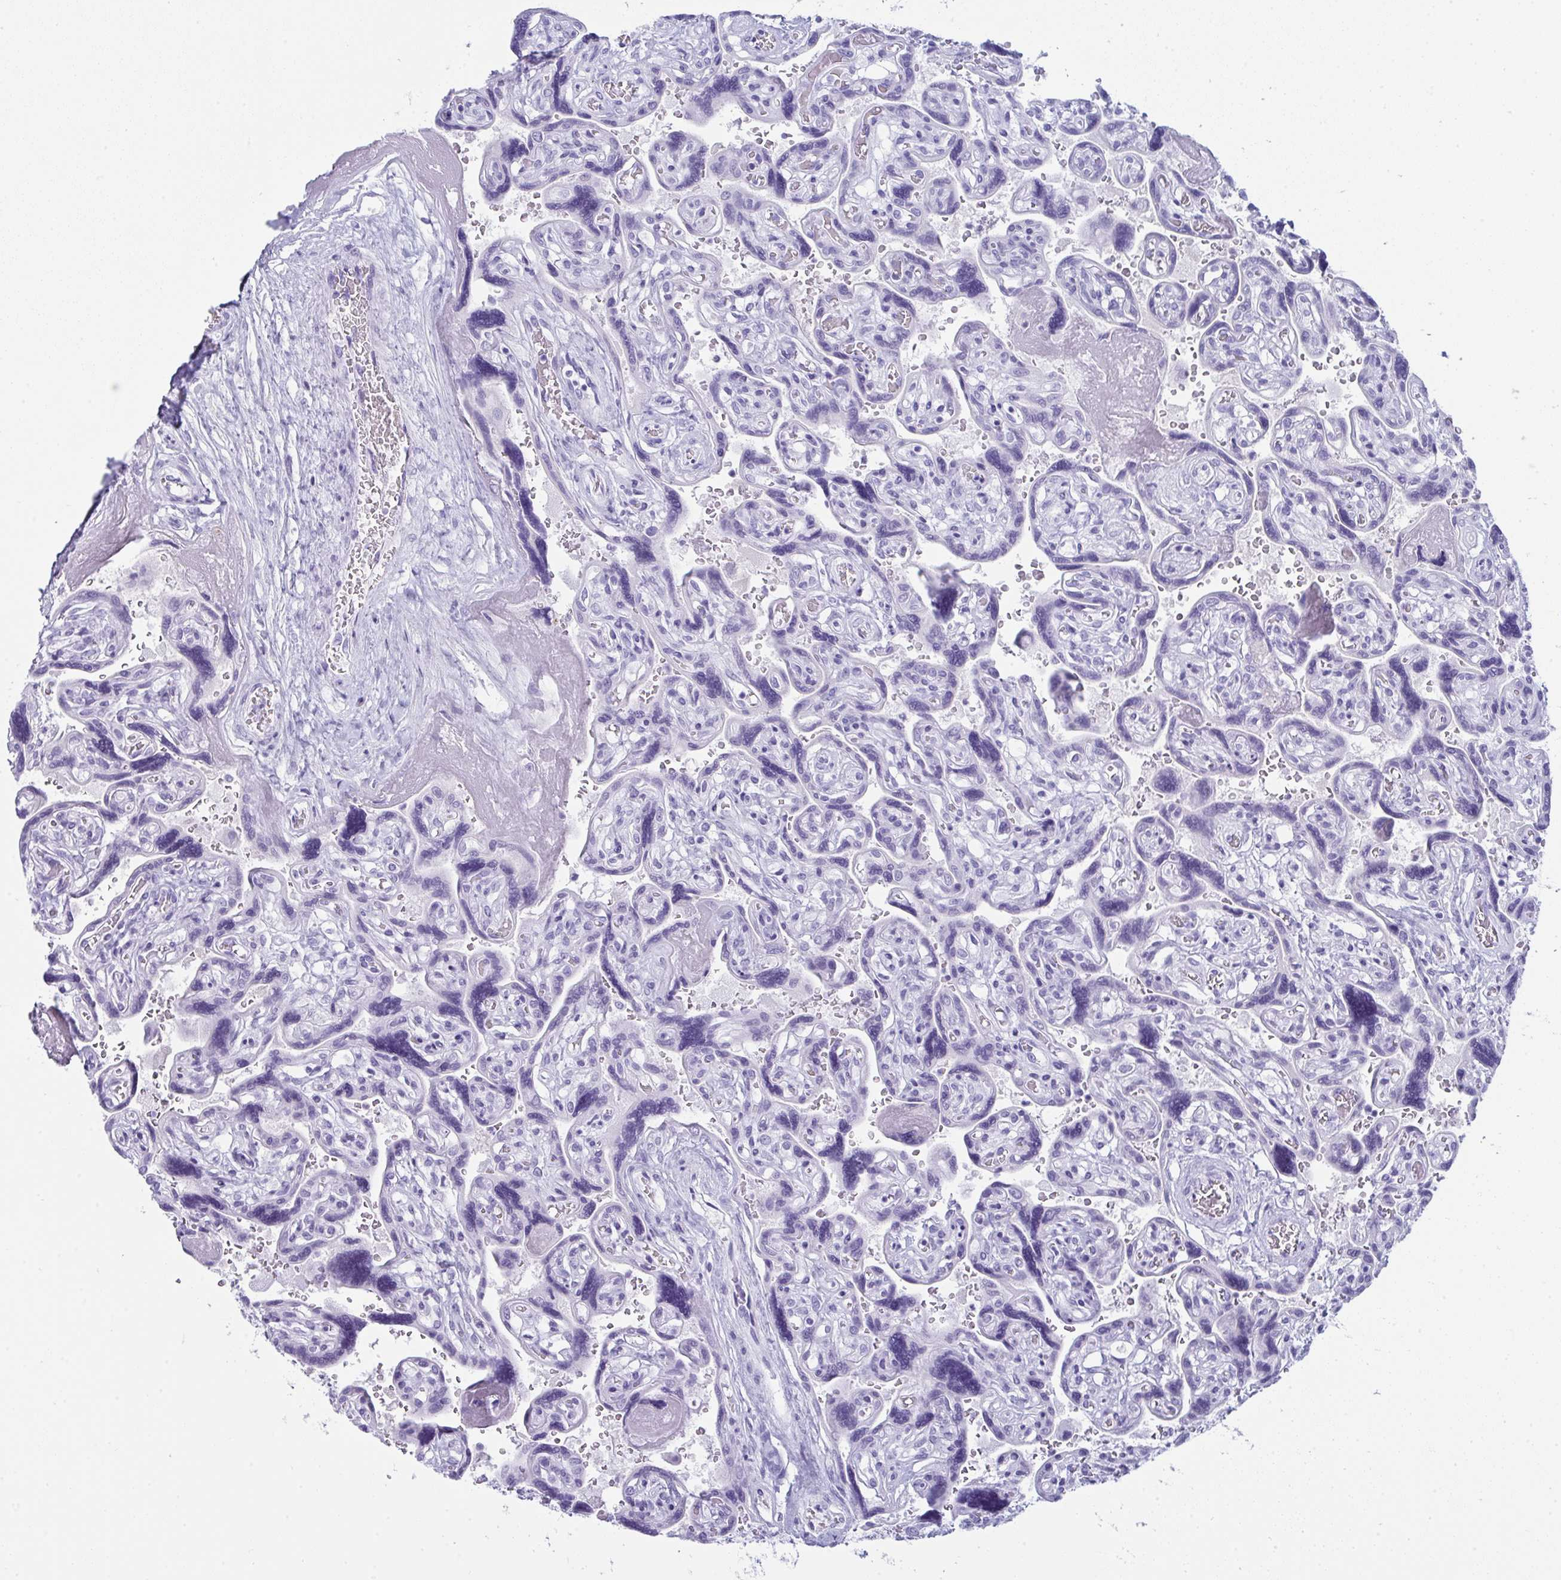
{"staining": {"intensity": "negative", "quantity": "none", "location": "none"}, "tissue": "placenta", "cell_type": "Decidual cells", "image_type": "normal", "snomed": [{"axis": "morphology", "description": "Normal tissue, NOS"}, {"axis": "topography", "description": "Placenta"}], "caption": "IHC of unremarkable human placenta demonstrates no expression in decidual cells.", "gene": "JCHAIN", "patient": {"sex": "female", "age": 32}}